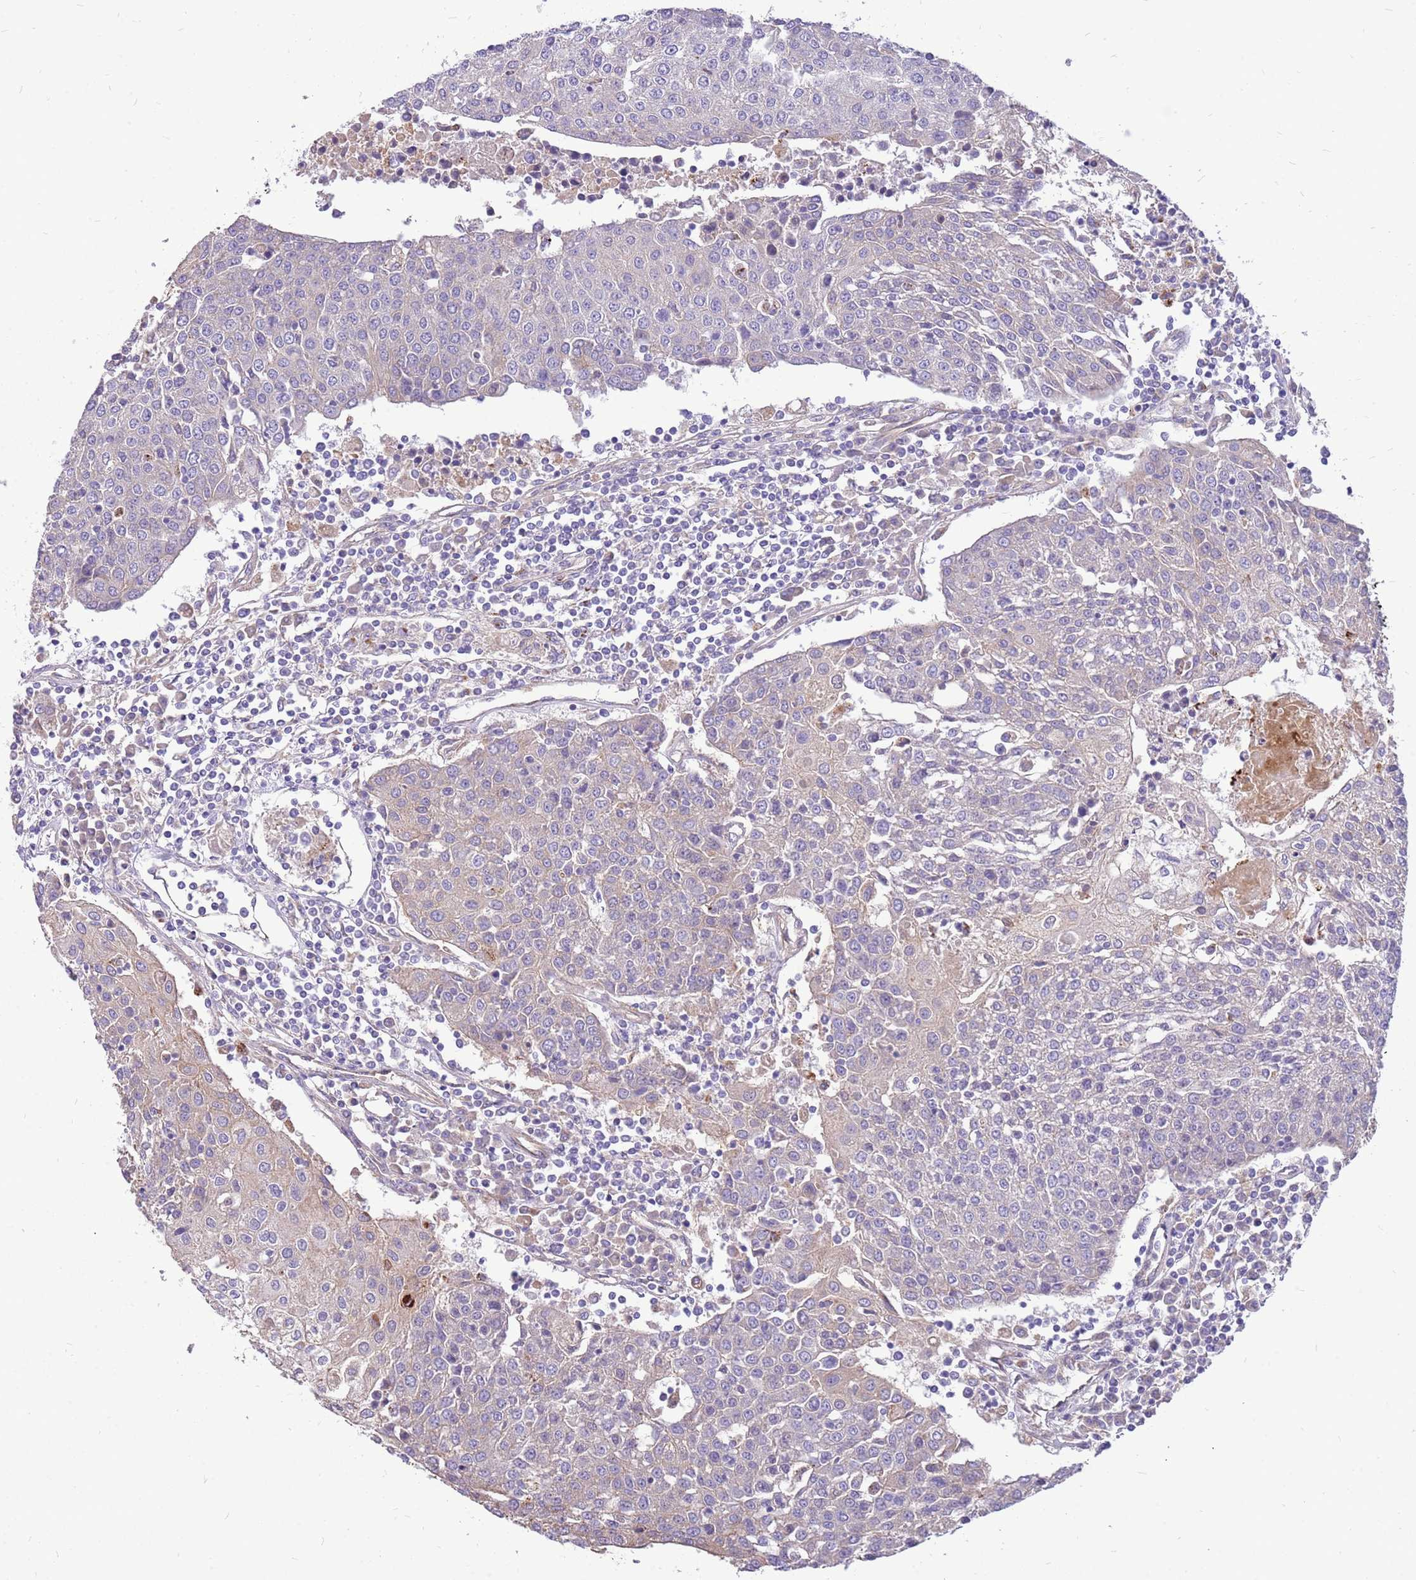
{"staining": {"intensity": "negative", "quantity": "none", "location": "none"}, "tissue": "urothelial cancer", "cell_type": "Tumor cells", "image_type": "cancer", "snomed": [{"axis": "morphology", "description": "Urothelial carcinoma, High grade"}, {"axis": "topography", "description": "Urinary bladder"}], "caption": "The photomicrograph shows no significant positivity in tumor cells of urothelial cancer. (DAB (3,3'-diaminobenzidine) IHC with hematoxylin counter stain).", "gene": "NTN4", "patient": {"sex": "female", "age": 85}}